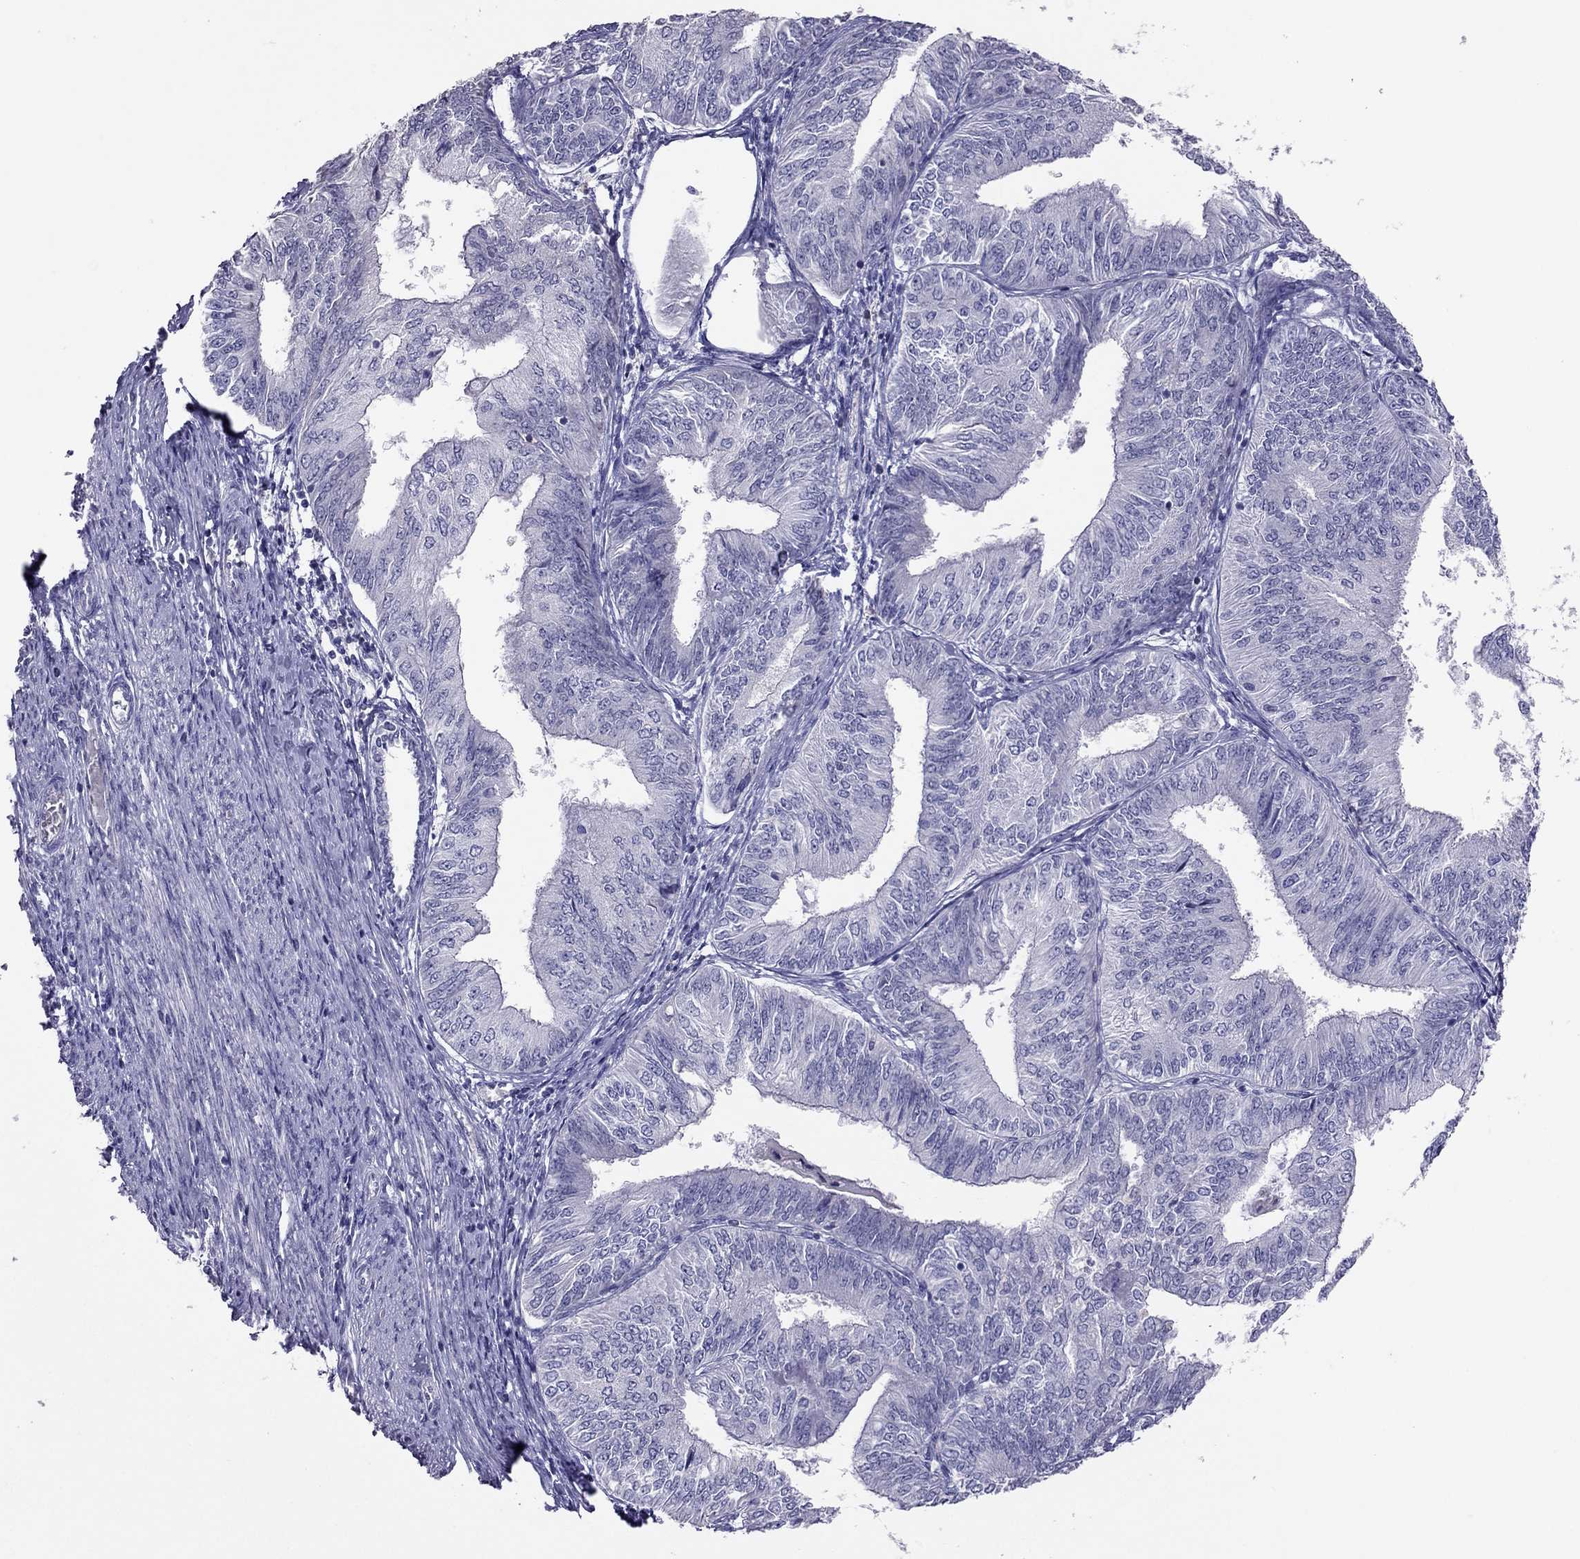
{"staining": {"intensity": "negative", "quantity": "none", "location": "none"}, "tissue": "endometrial cancer", "cell_type": "Tumor cells", "image_type": "cancer", "snomed": [{"axis": "morphology", "description": "Adenocarcinoma, NOS"}, {"axis": "topography", "description": "Endometrium"}], "caption": "DAB (3,3'-diaminobenzidine) immunohistochemical staining of human adenocarcinoma (endometrial) exhibits no significant positivity in tumor cells.", "gene": "RGS8", "patient": {"sex": "female", "age": 58}}